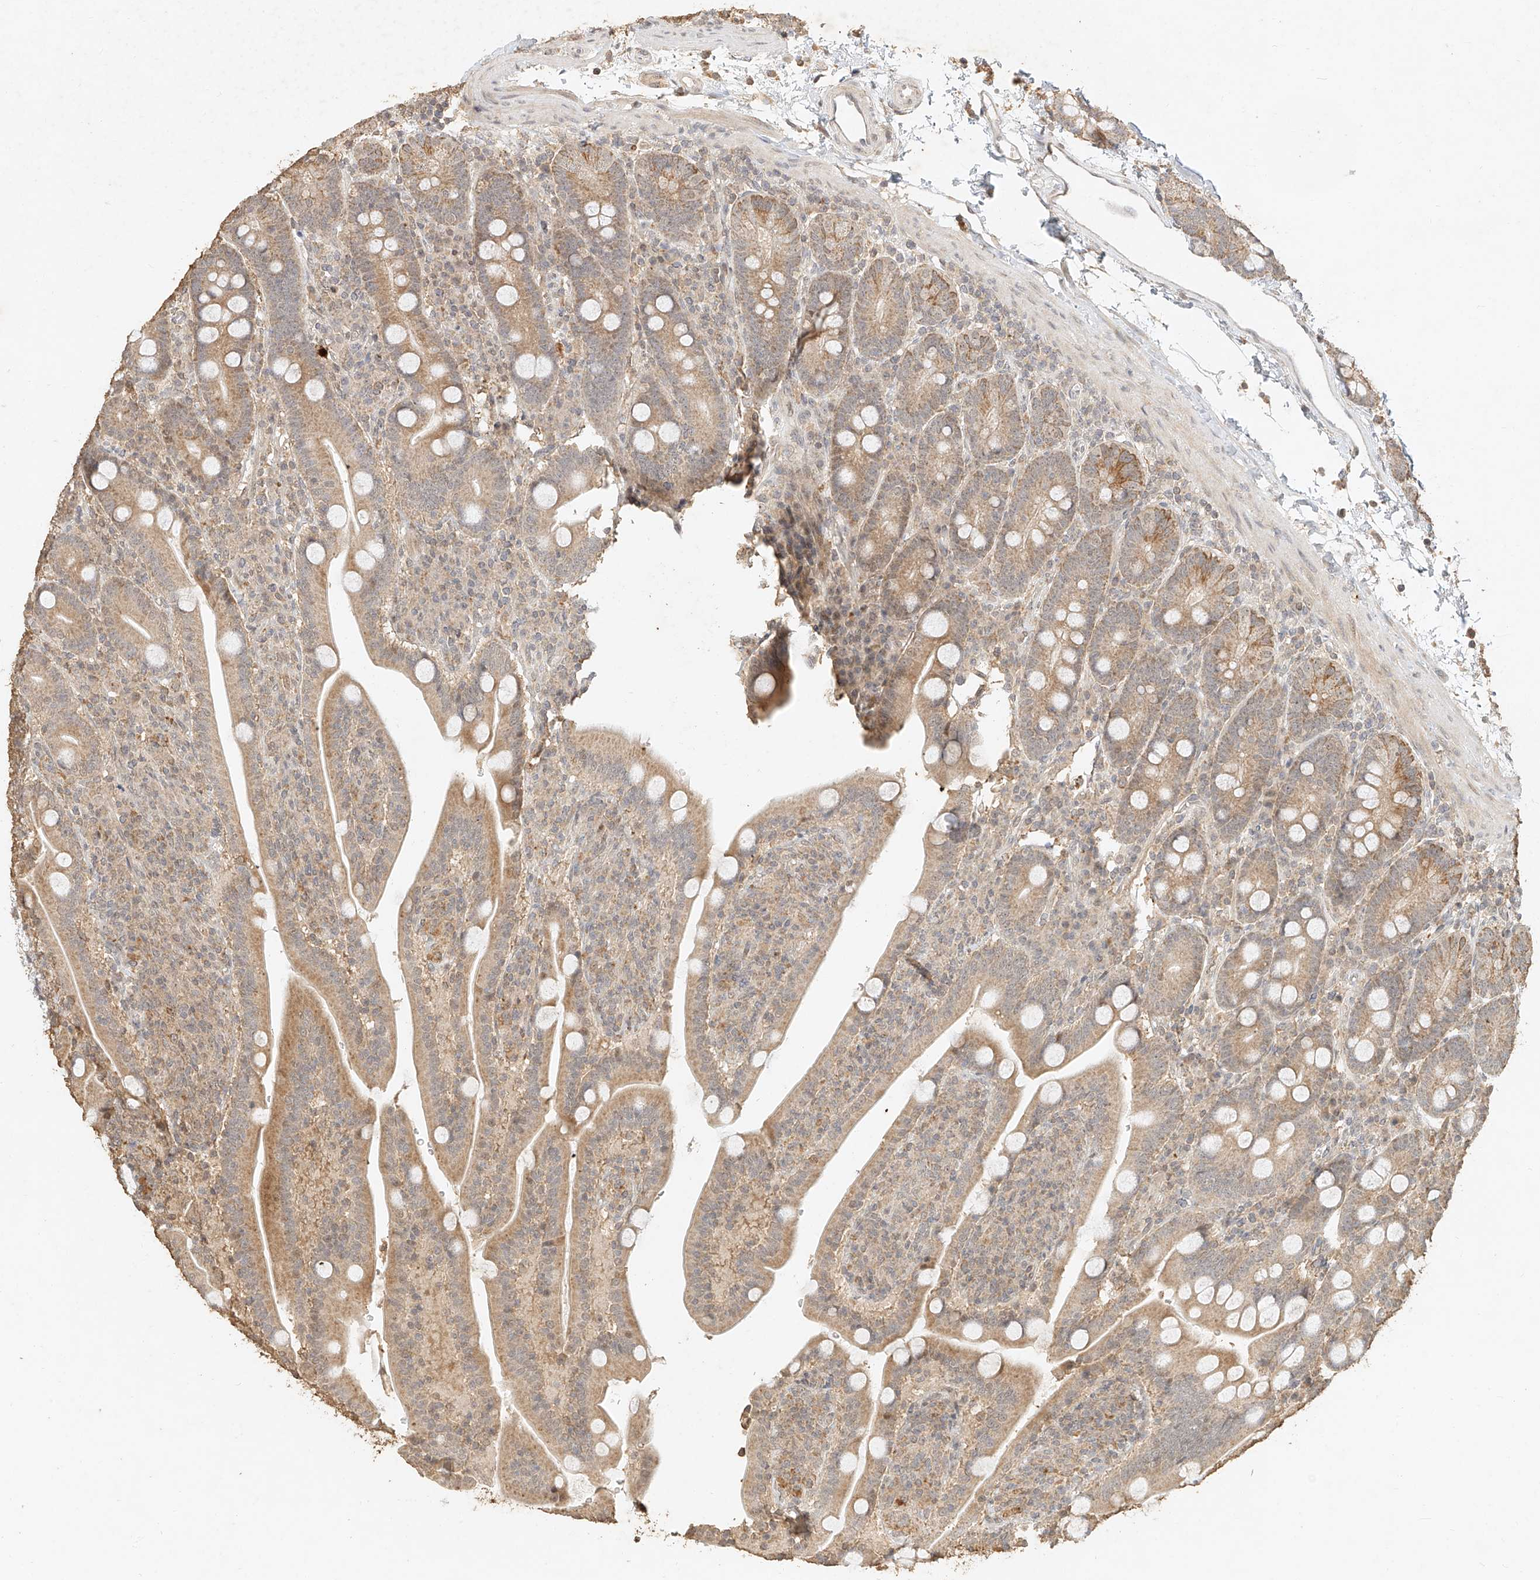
{"staining": {"intensity": "moderate", "quantity": ">75%", "location": "cytoplasmic/membranous"}, "tissue": "duodenum", "cell_type": "Glandular cells", "image_type": "normal", "snomed": [{"axis": "morphology", "description": "Normal tissue, NOS"}, {"axis": "topography", "description": "Duodenum"}], "caption": "Duodenum stained with a brown dye demonstrates moderate cytoplasmic/membranous positive positivity in approximately >75% of glandular cells.", "gene": "CXorf58", "patient": {"sex": "male", "age": 35}}